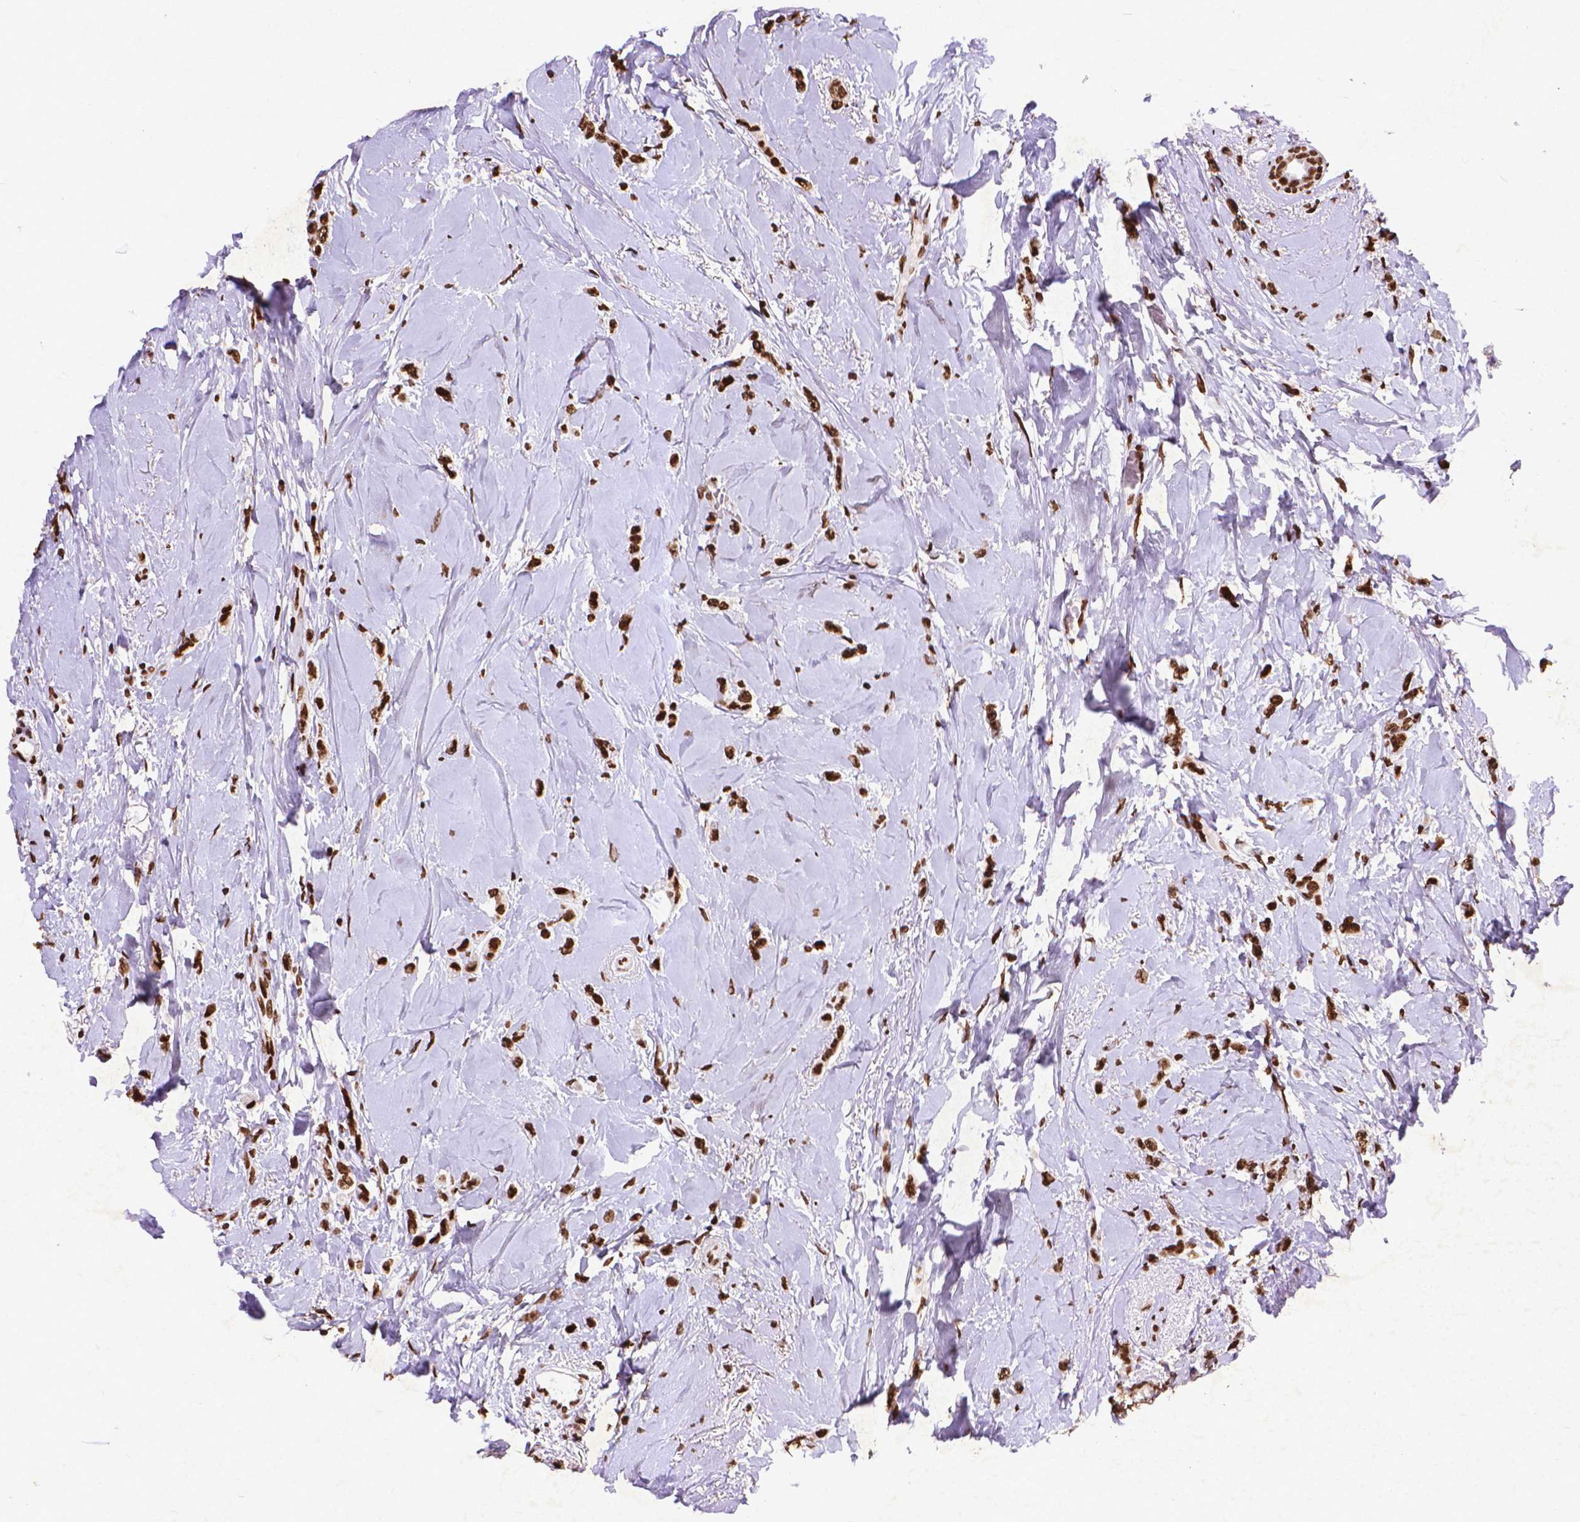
{"staining": {"intensity": "strong", "quantity": ">75%", "location": "nuclear"}, "tissue": "breast cancer", "cell_type": "Tumor cells", "image_type": "cancer", "snomed": [{"axis": "morphology", "description": "Lobular carcinoma"}, {"axis": "topography", "description": "Breast"}], "caption": "Immunohistochemical staining of breast lobular carcinoma exhibits high levels of strong nuclear staining in approximately >75% of tumor cells.", "gene": "CITED2", "patient": {"sex": "female", "age": 66}}